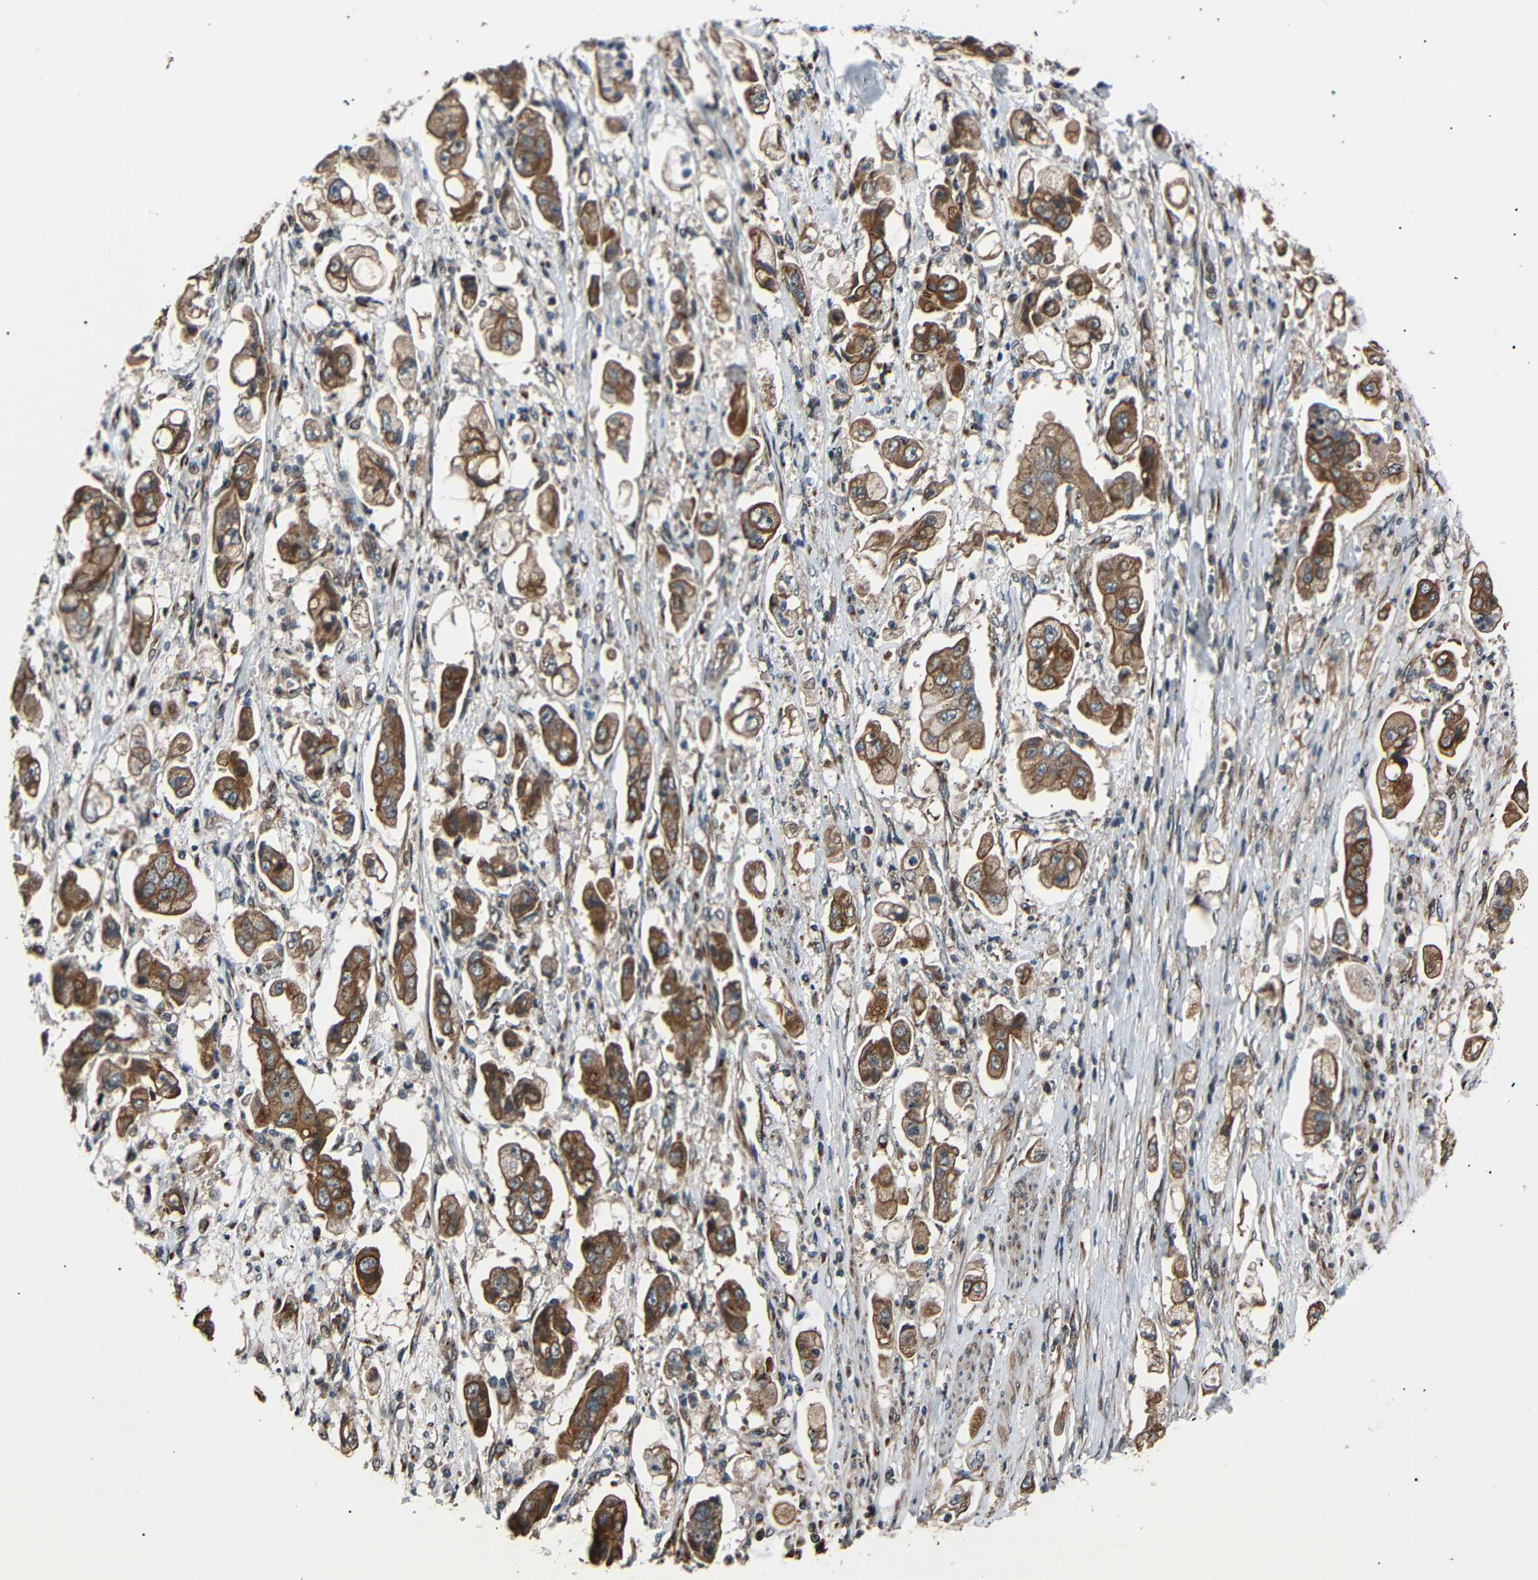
{"staining": {"intensity": "moderate", "quantity": ">75%", "location": "cytoplasmic/membranous"}, "tissue": "stomach cancer", "cell_type": "Tumor cells", "image_type": "cancer", "snomed": [{"axis": "morphology", "description": "Adenocarcinoma, NOS"}, {"axis": "topography", "description": "Stomach"}], "caption": "This image displays IHC staining of human stomach cancer, with medium moderate cytoplasmic/membranous expression in about >75% of tumor cells.", "gene": "AKAP9", "patient": {"sex": "male", "age": 62}}